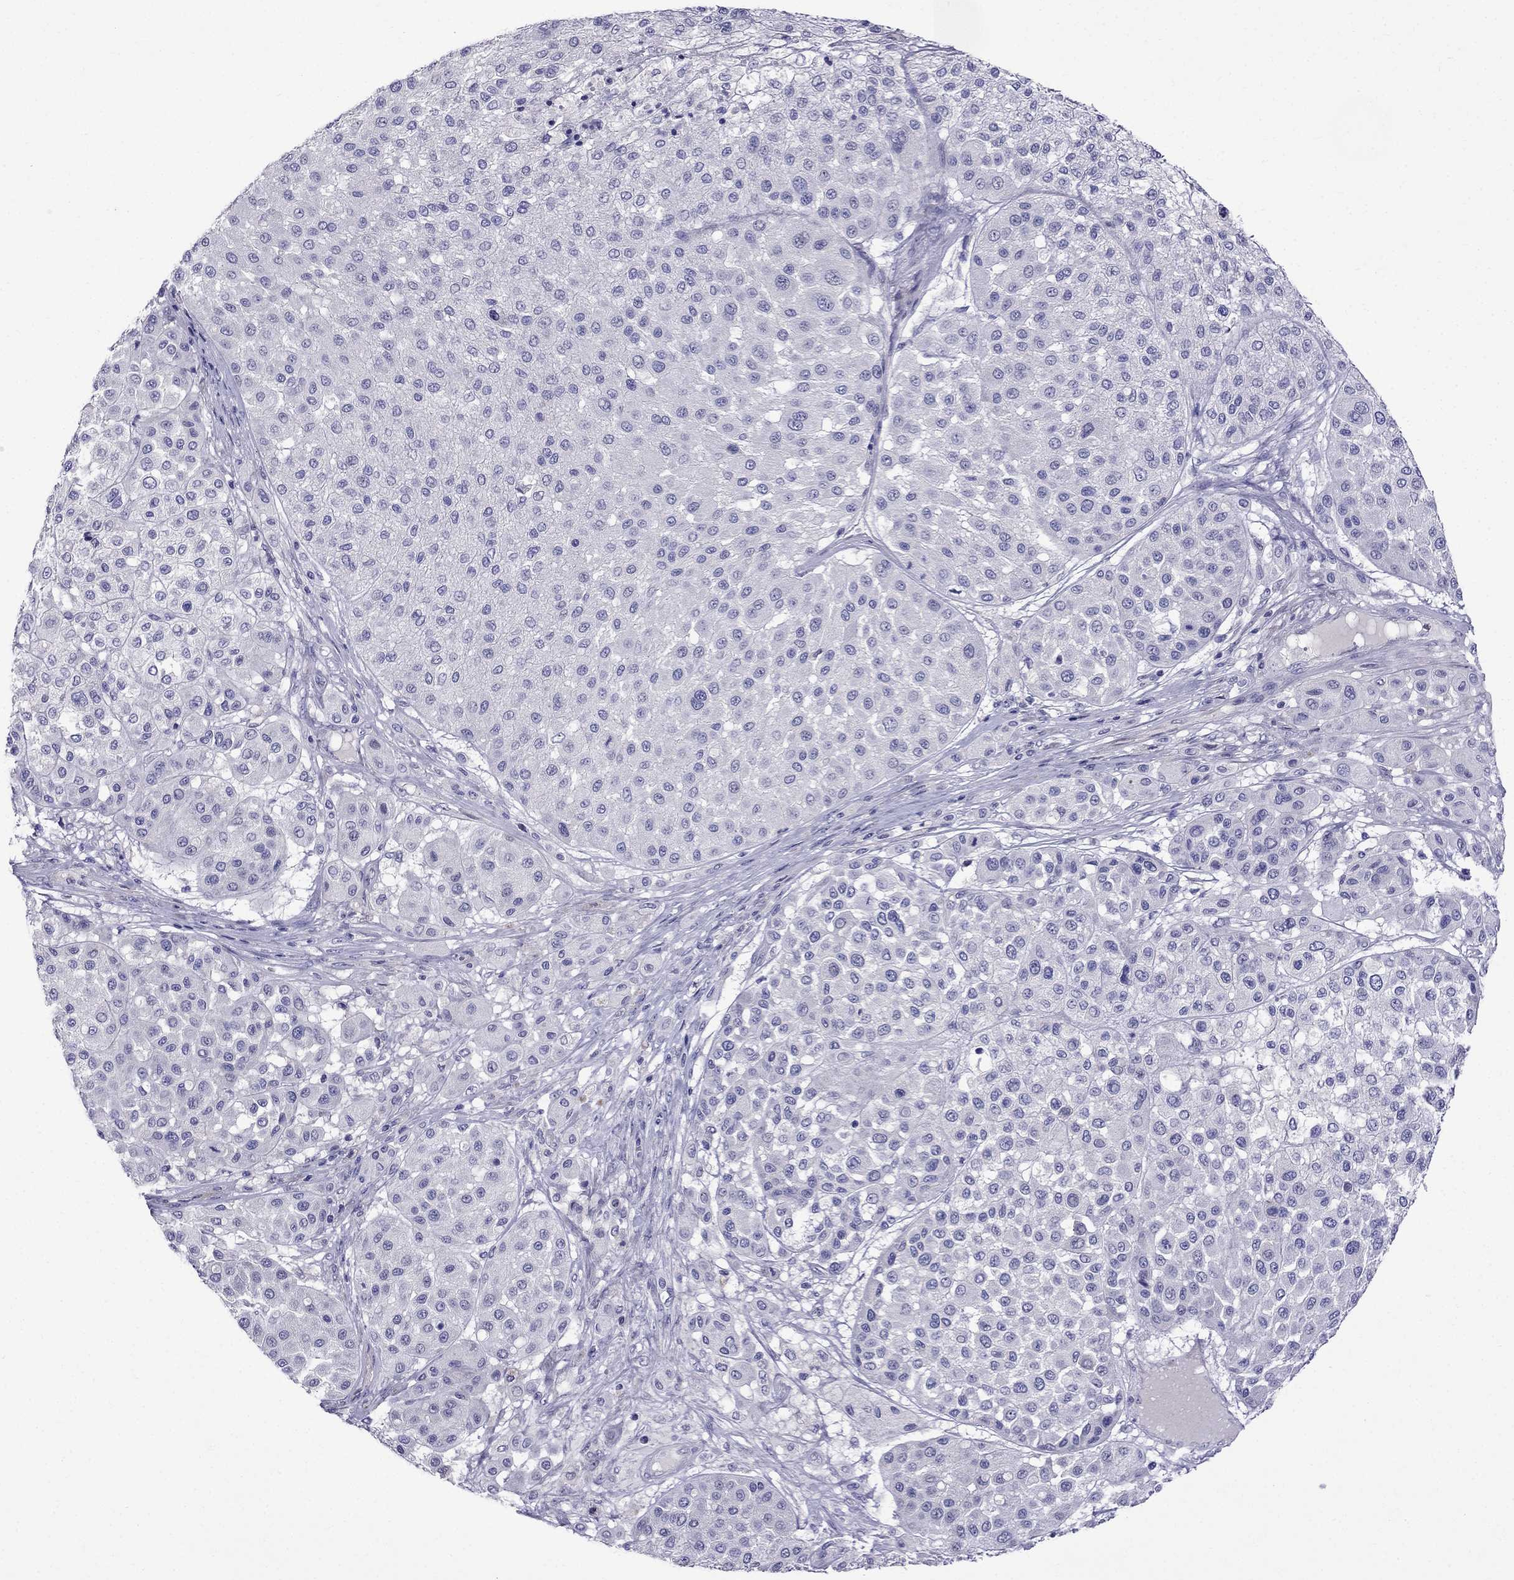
{"staining": {"intensity": "negative", "quantity": "none", "location": "none"}, "tissue": "melanoma", "cell_type": "Tumor cells", "image_type": "cancer", "snomed": [{"axis": "morphology", "description": "Malignant melanoma, Metastatic site"}, {"axis": "topography", "description": "Smooth muscle"}], "caption": "DAB immunohistochemical staining of melanoma exhibits no significant expression in tumor cells.", "gene": "PATE1", "patient": {"sex": "male", "age": 41}}